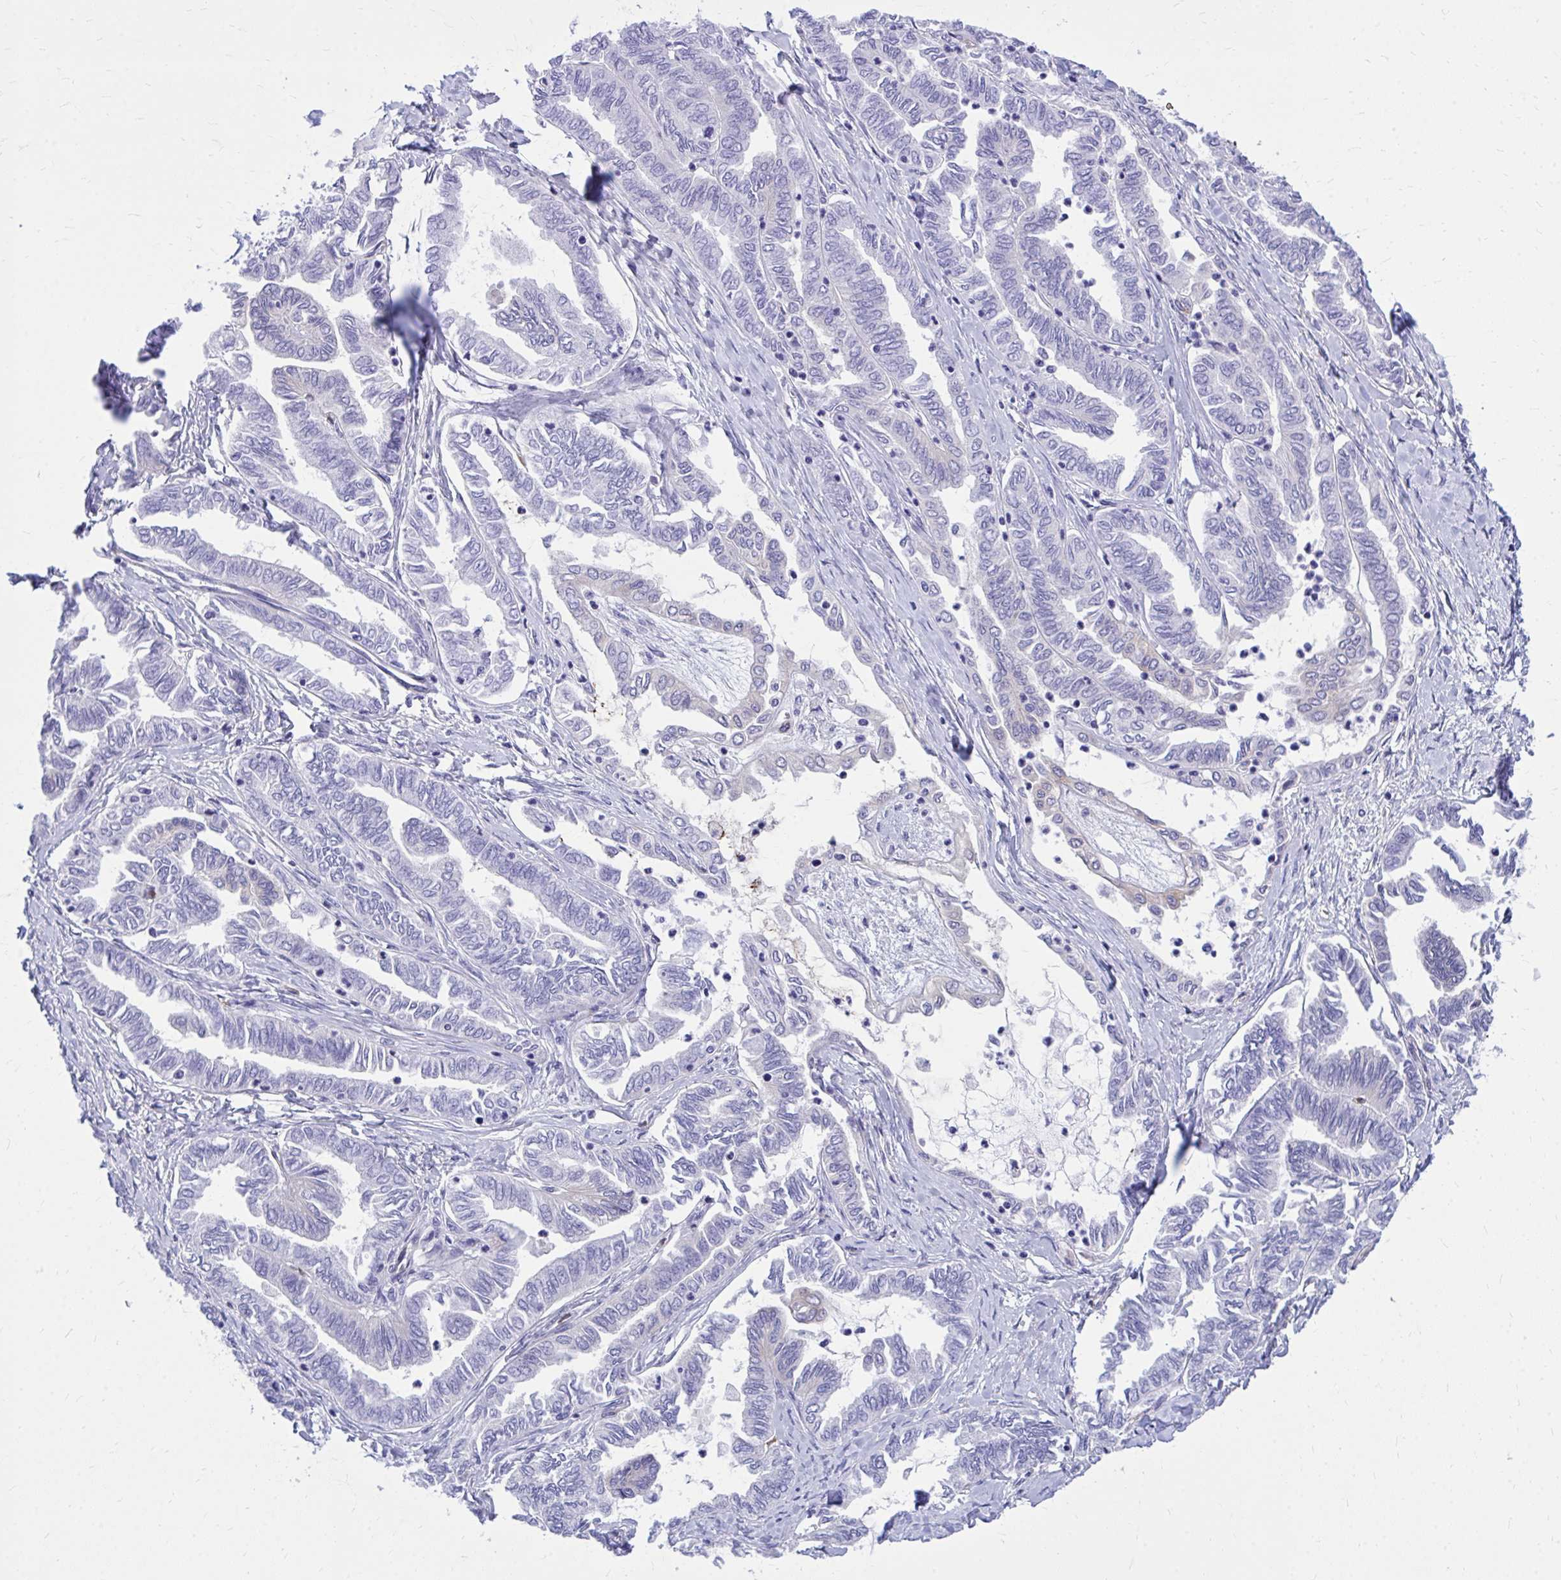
{"staining": {"intensity": "negative", "quantity": "none", "location": "none"}, "tissue": "ovarian cancer", "cell_type": "Tumor cells", "image_type": "cancer", "snomed": [{"axis": "morphology", "description": "Carcinoma, endometroid"}, {"axis": "topography", "description": "Ovary"}], "caption": "Tumor cells are negative for brown protein staining in ovarian endometroid carcinoma.", "gene": "EPB41L1", "patient": {"sex": "female", "age": 70}}